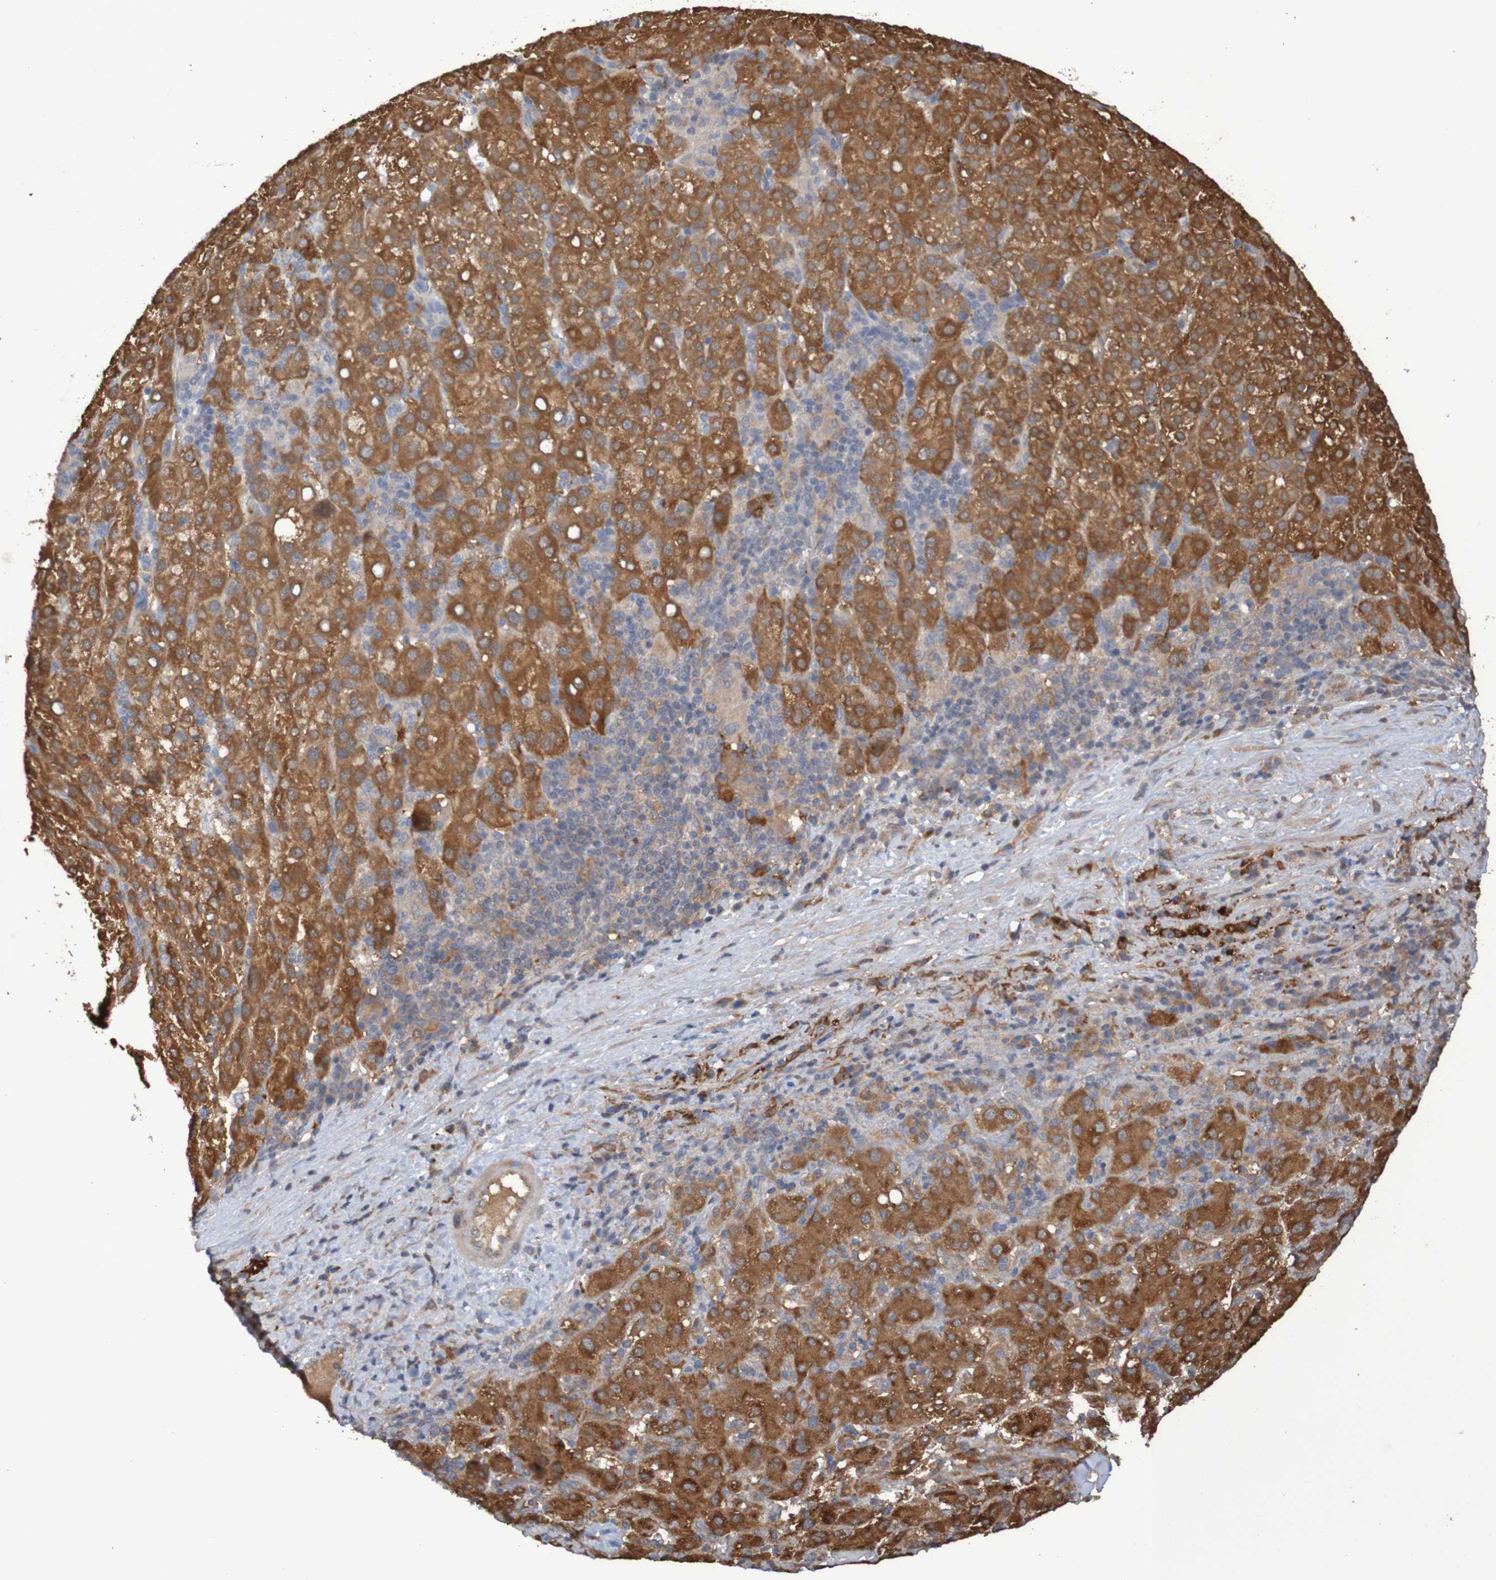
{"staining": {"intensity": "moderate", "quantity": ">75%", "location": "cytoplasmic/membranous"}, "tissue": "liver cancer", "cell_type": "Tumor cells", "image_type": "cancer", "snomed": [{"axis": "morphology", "description": "Carcinoma, Hepatocellular, NOS"}, {"axis": "topography", "description": "Liver"}], "caption": "Liver cancer (hepatocellular carcinoma) was stained to show a protein in brown. There is medium levels of moderate cytoplasmic/membranous staining in about >75% of tumor cells.", "gene": "PHYH", "patient": {"sex": "female", "age": 58}}